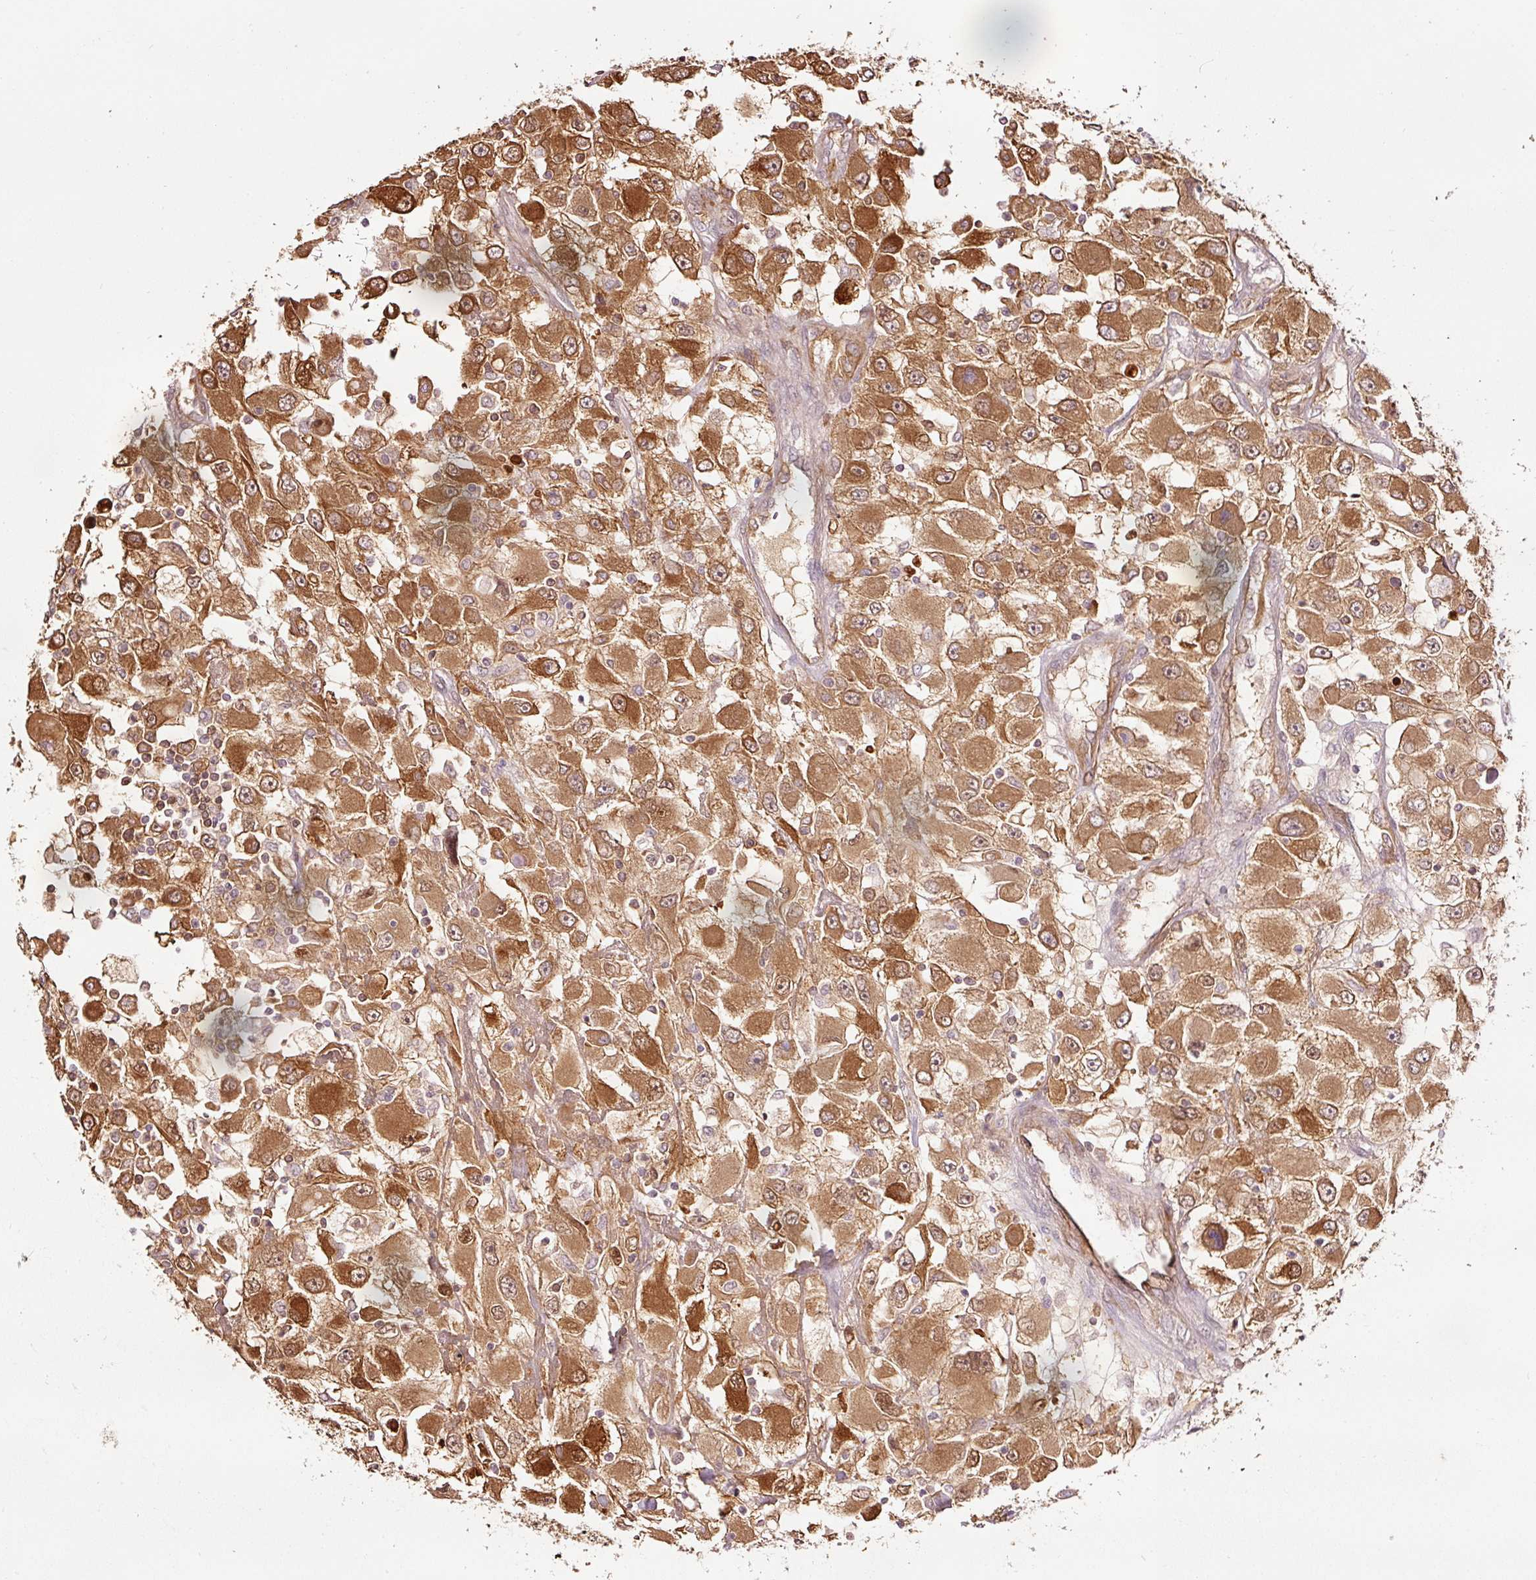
{"staining": {"intensity": "strong", "quantity": ">75%", "location": "cytoplasmic/membranous,nuclear"}, "tissue": "renal cancer", "cell_type": "Tumor cells", "image_type": "cancer", "snomed": [{"axis": "morphology", "description": "Adenocarcinoma, NOS"}, {"axis": "topography", "description": "Kidney"}], "caption": "Strong cytoplasmic/membranous and nuclear positivity for a protein is present in approximately >75% of tumor cells of adenocarcinoma (renal) using immunohistochemistry.", "gene": "FBXL14", "patient": {"sex": "female", "age": 52}}